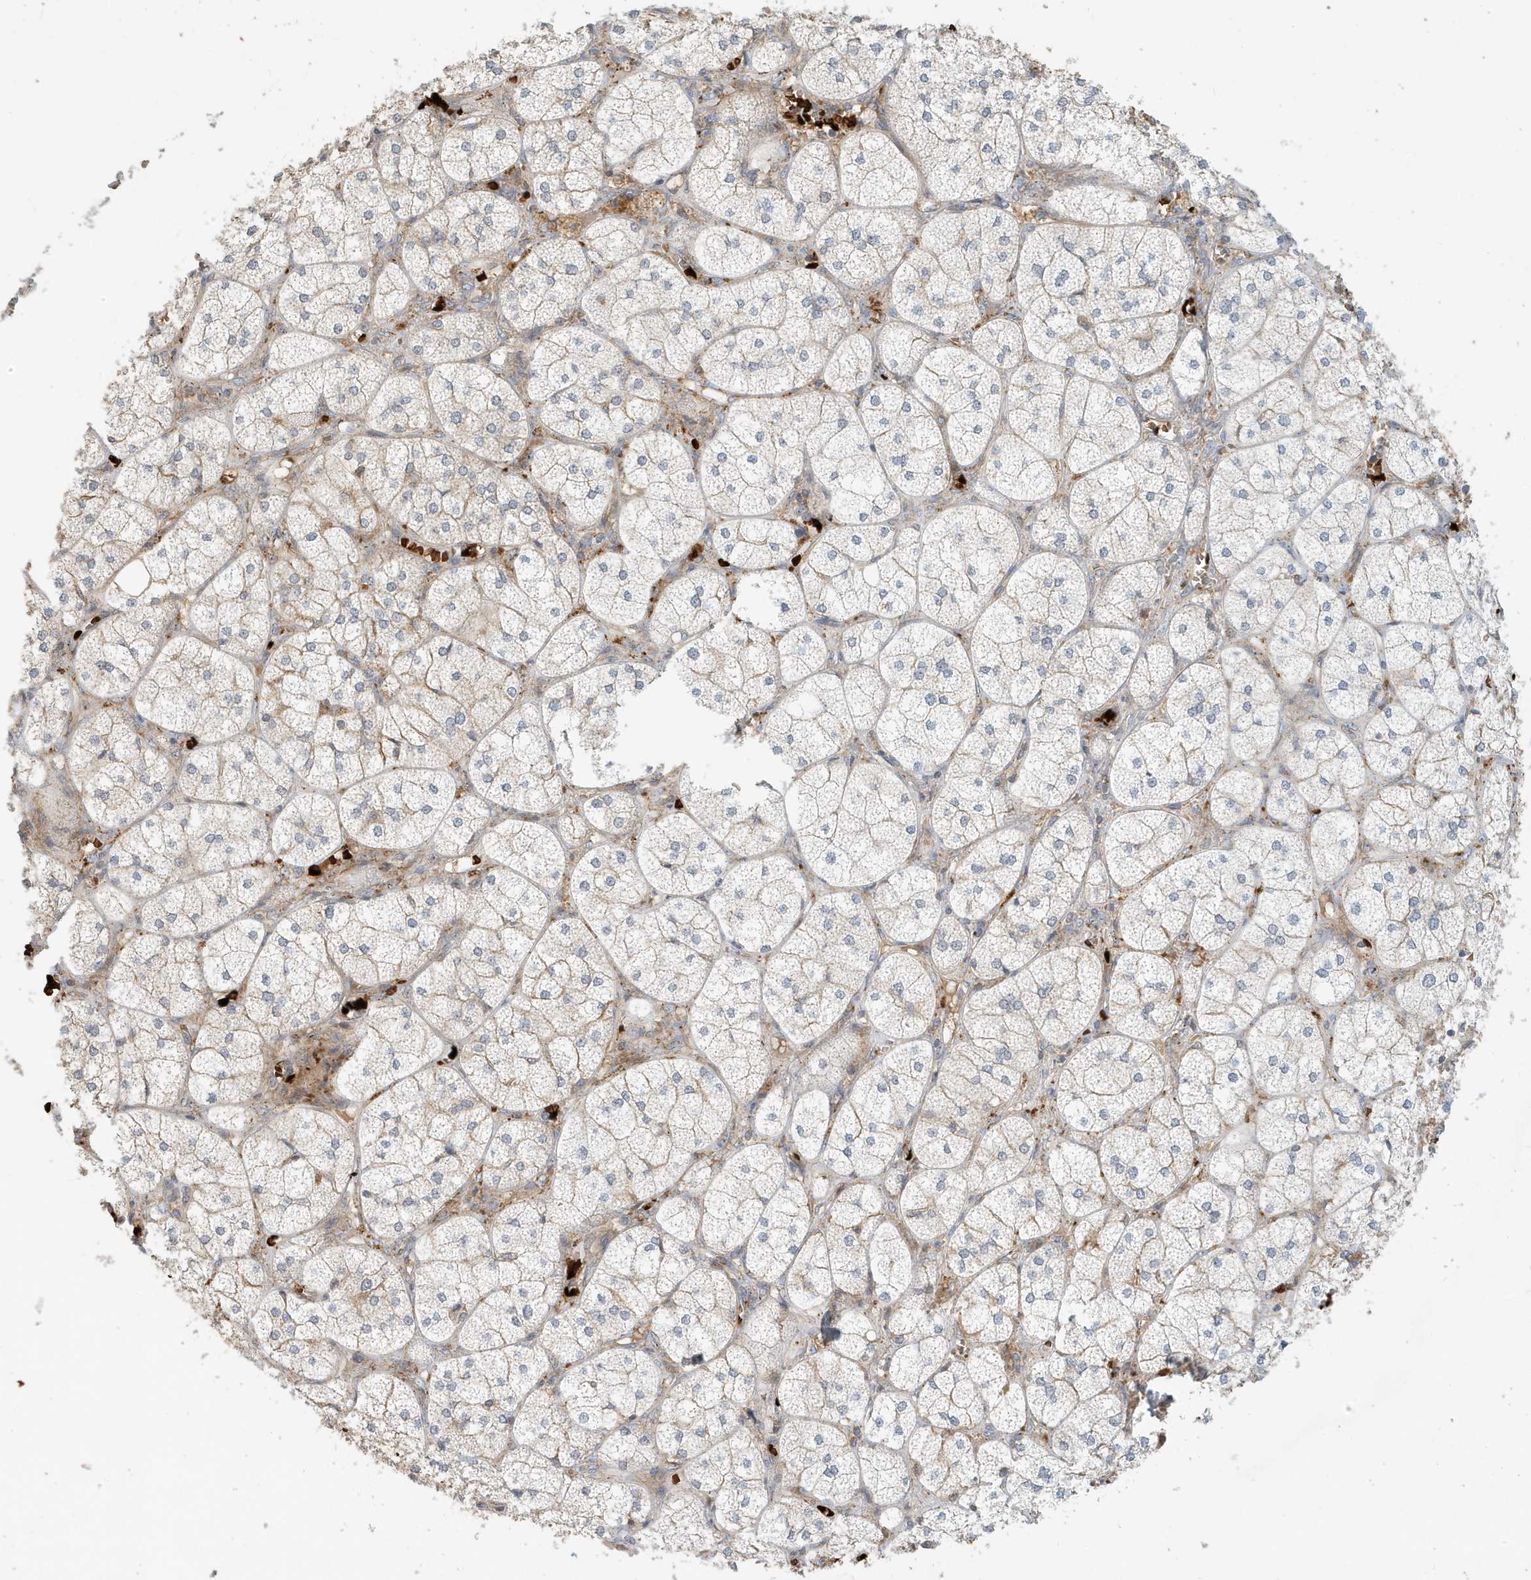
{"staining": {"intensity": "moderate", "quantity": "25%-75%", "location": "cytoplasmic/membranous"}, "tissue": "adrenal gland", "cell_type": "Glandular cells", "image_type": "normal", "snomed": [{"axis": "morphology", "description": "Normal tissue, NOS"}, {"axis": "topography", "description": "Adrenal gland"}], "caption": "High-magnification brightfield microscopy of benign adrenal gland stained with DAB (brown) and counterstained with hematoxylin (blue). glandular cells exhibit moderate cytoplasmic/membranous positivity is appreciated in about25%-75% of cells. (DAB (3,3'-diaminobenzidine) = brown stain, brightfield microscopy at high magnification).", "gene": "FYCO1", "patient": {"sex": "female", "age": 61}}